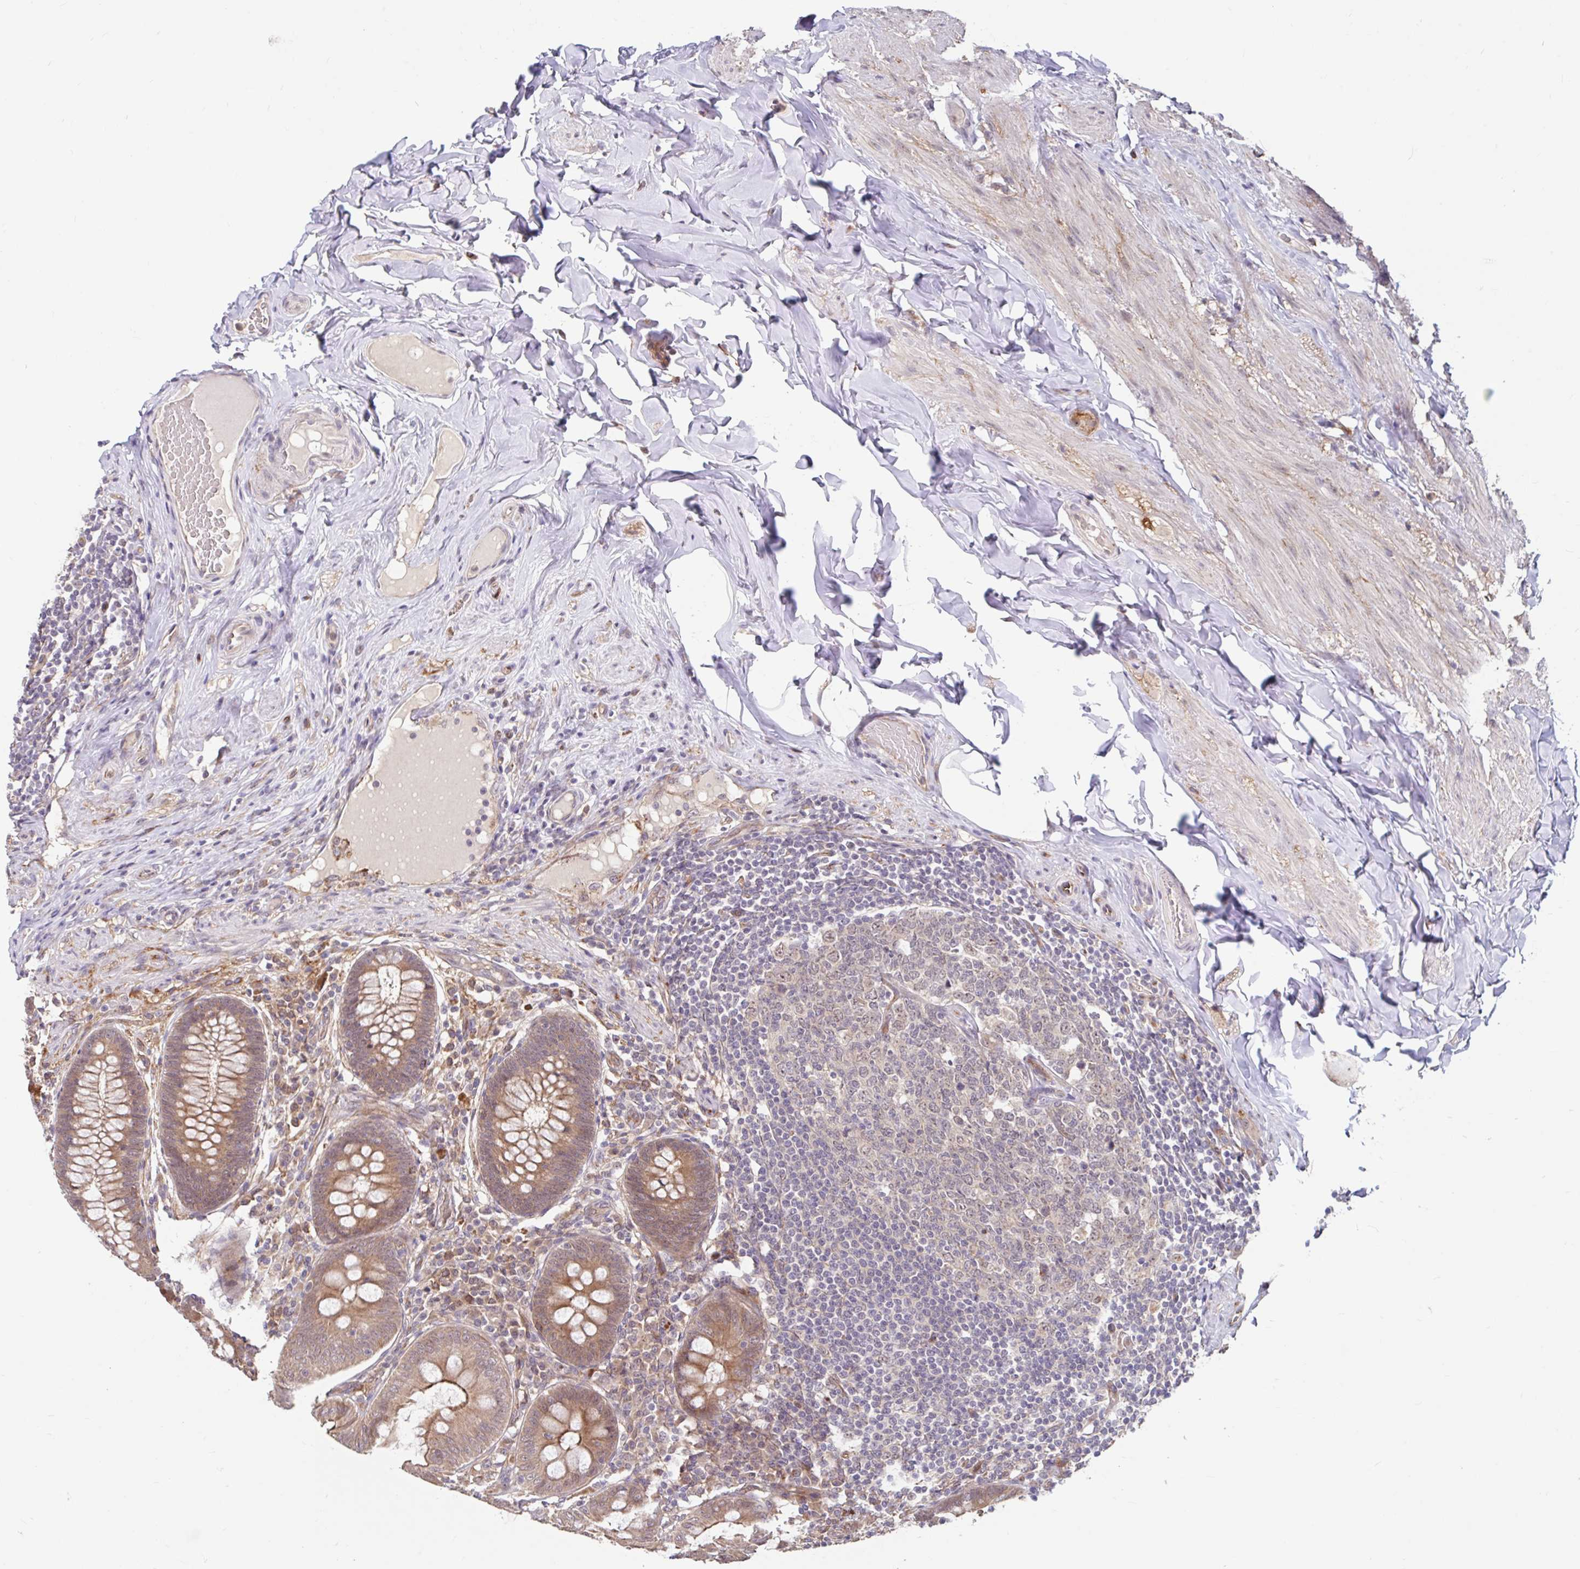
{"staining": {"intensity": "moderate", "quantity": ">75%", "location": "cytoplasmic/membranous"}, "tissue": "appendix", "cell_type": "Glandular cells", "image_type": "normal", "snomed": [{"axis": "morphology", "description": "Normal tissue, NOS"}, {"axis": "topography", "description": "Appendix"}], "caption": "Protein expression analysis of normal human appendix reveals moderate cytoplasmic/membranous positivity in about >75% of glandular cells. (DAB IHC, brown staining for protein, blue staining for nuclei).", "gene": "STYXL1", "patient": {"sex": "male", "age": 71}}